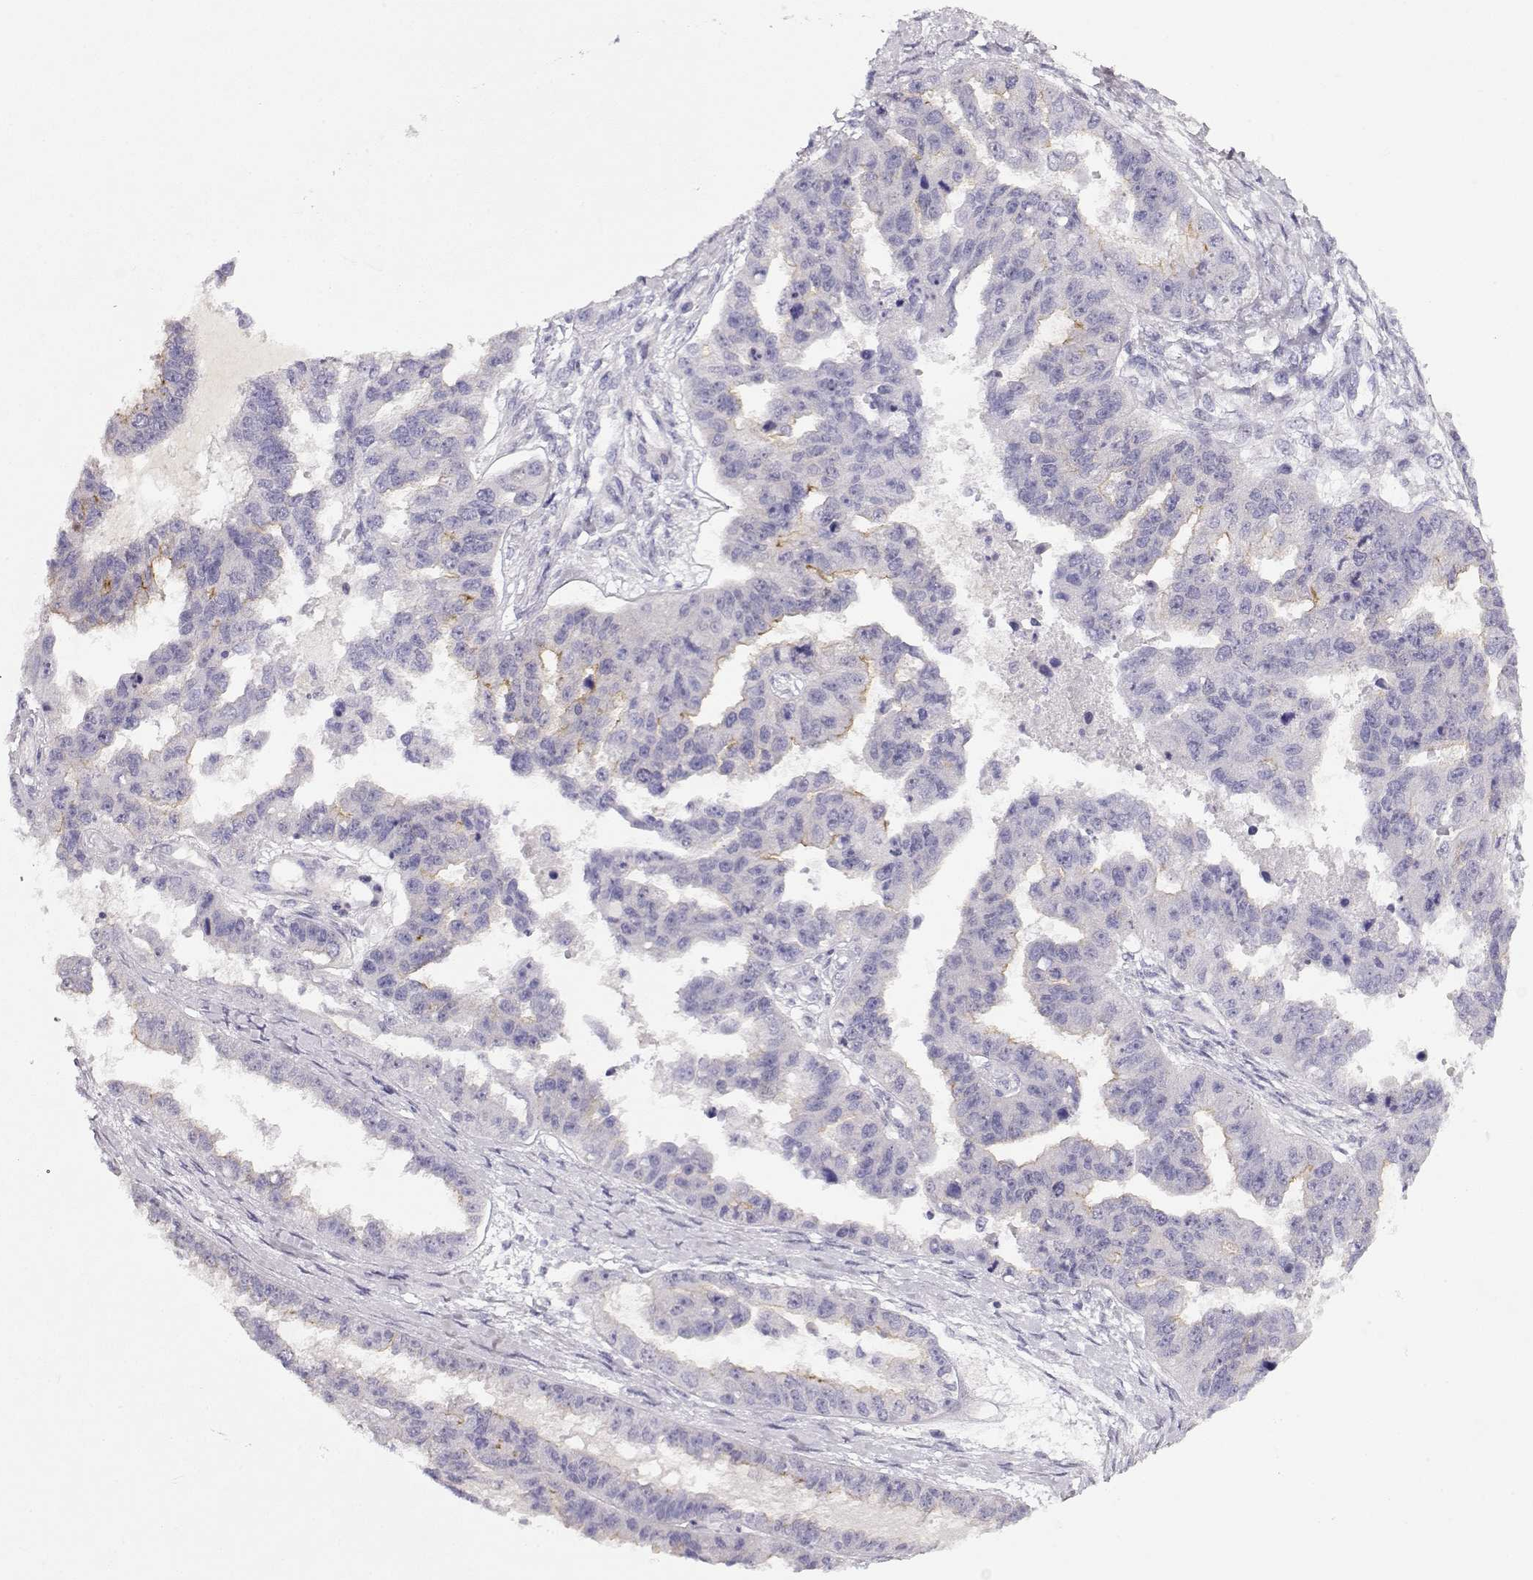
{"staining": {"intensity": "weak", "quantity": "<25%", "location": "cytoplasmic/membranous"}, "tissue": "ovarian cancer", "cell_type": "Tumor cells", "image_type": "cancer", "snomed": [{"axis": "morphology", "description": "Cystadenocarcinoma, serous, NOS"}, {"axis": "topography", "description": "Ovary"}], "caption": "This is a micrograph of immunohistochemistry (IHC) staining of ovarian cancer (serous cystadenocarcinoma), which shows no expression in tumor cells.", "gene": "CRX", "patient": {"sex": "female", "age": 58}}